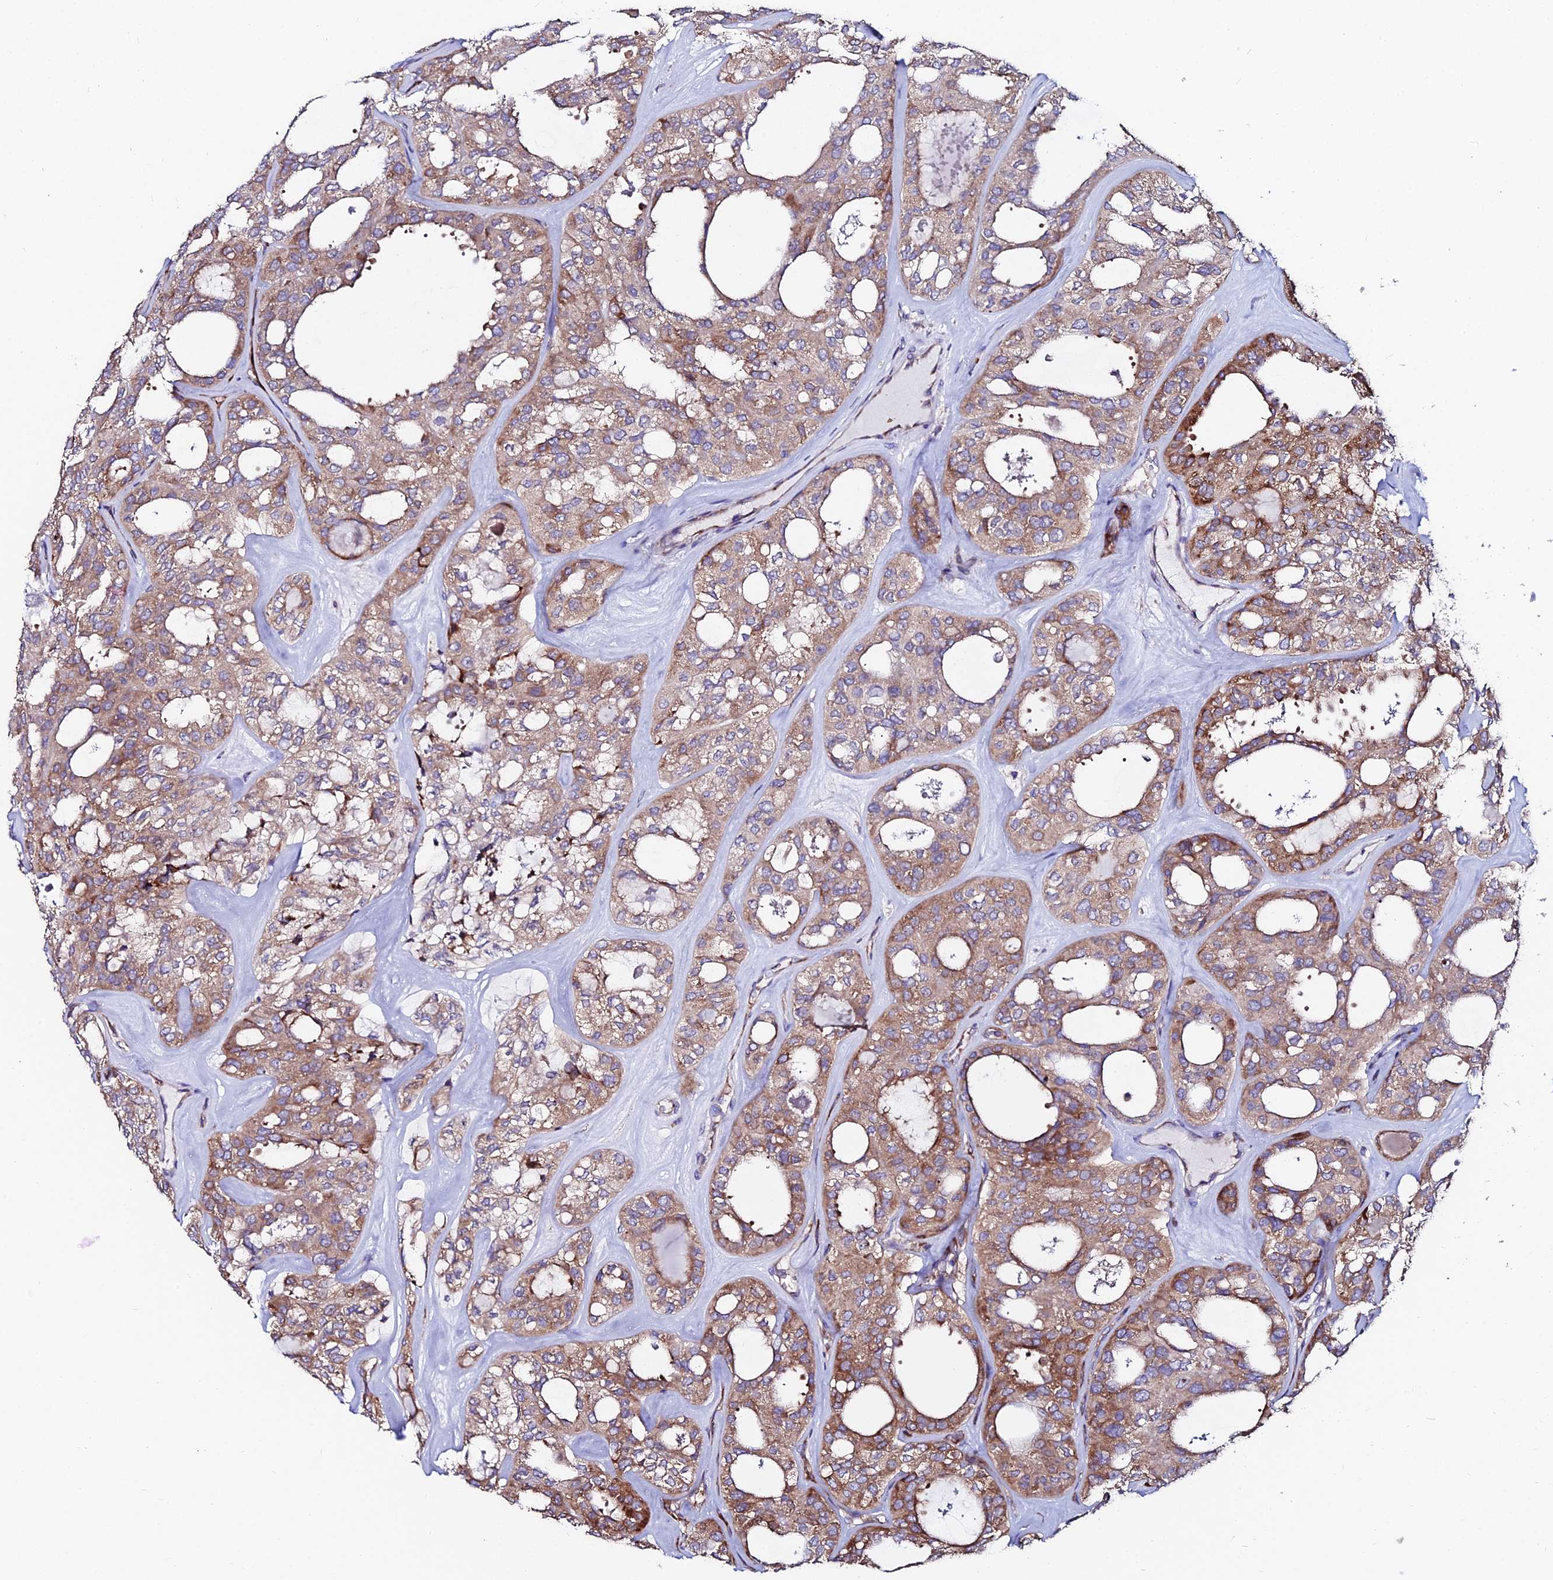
{"staining": {"intensity": "moderate", "quantity": ">75%", "location": "cytoplasmic/membranous"}, "tissue": "thyroid cancer", "cell_type": "Tumor cells", "image_type": "cancer", "snomed": [{"axis": "morphology", "description": "Follicular adenoma carcinoma, NOS"}, {"axis": "topography", "description": "Thyroid gland"}], "caption": "Tumor cells exhibit medium levels of moderate cytoplasmic/membranous expression in about >75% of cells in human thyroid follicular adenoma carcinoma.", "gene": "EIF3K", "patient": {"sex": "male", "age": 75}}